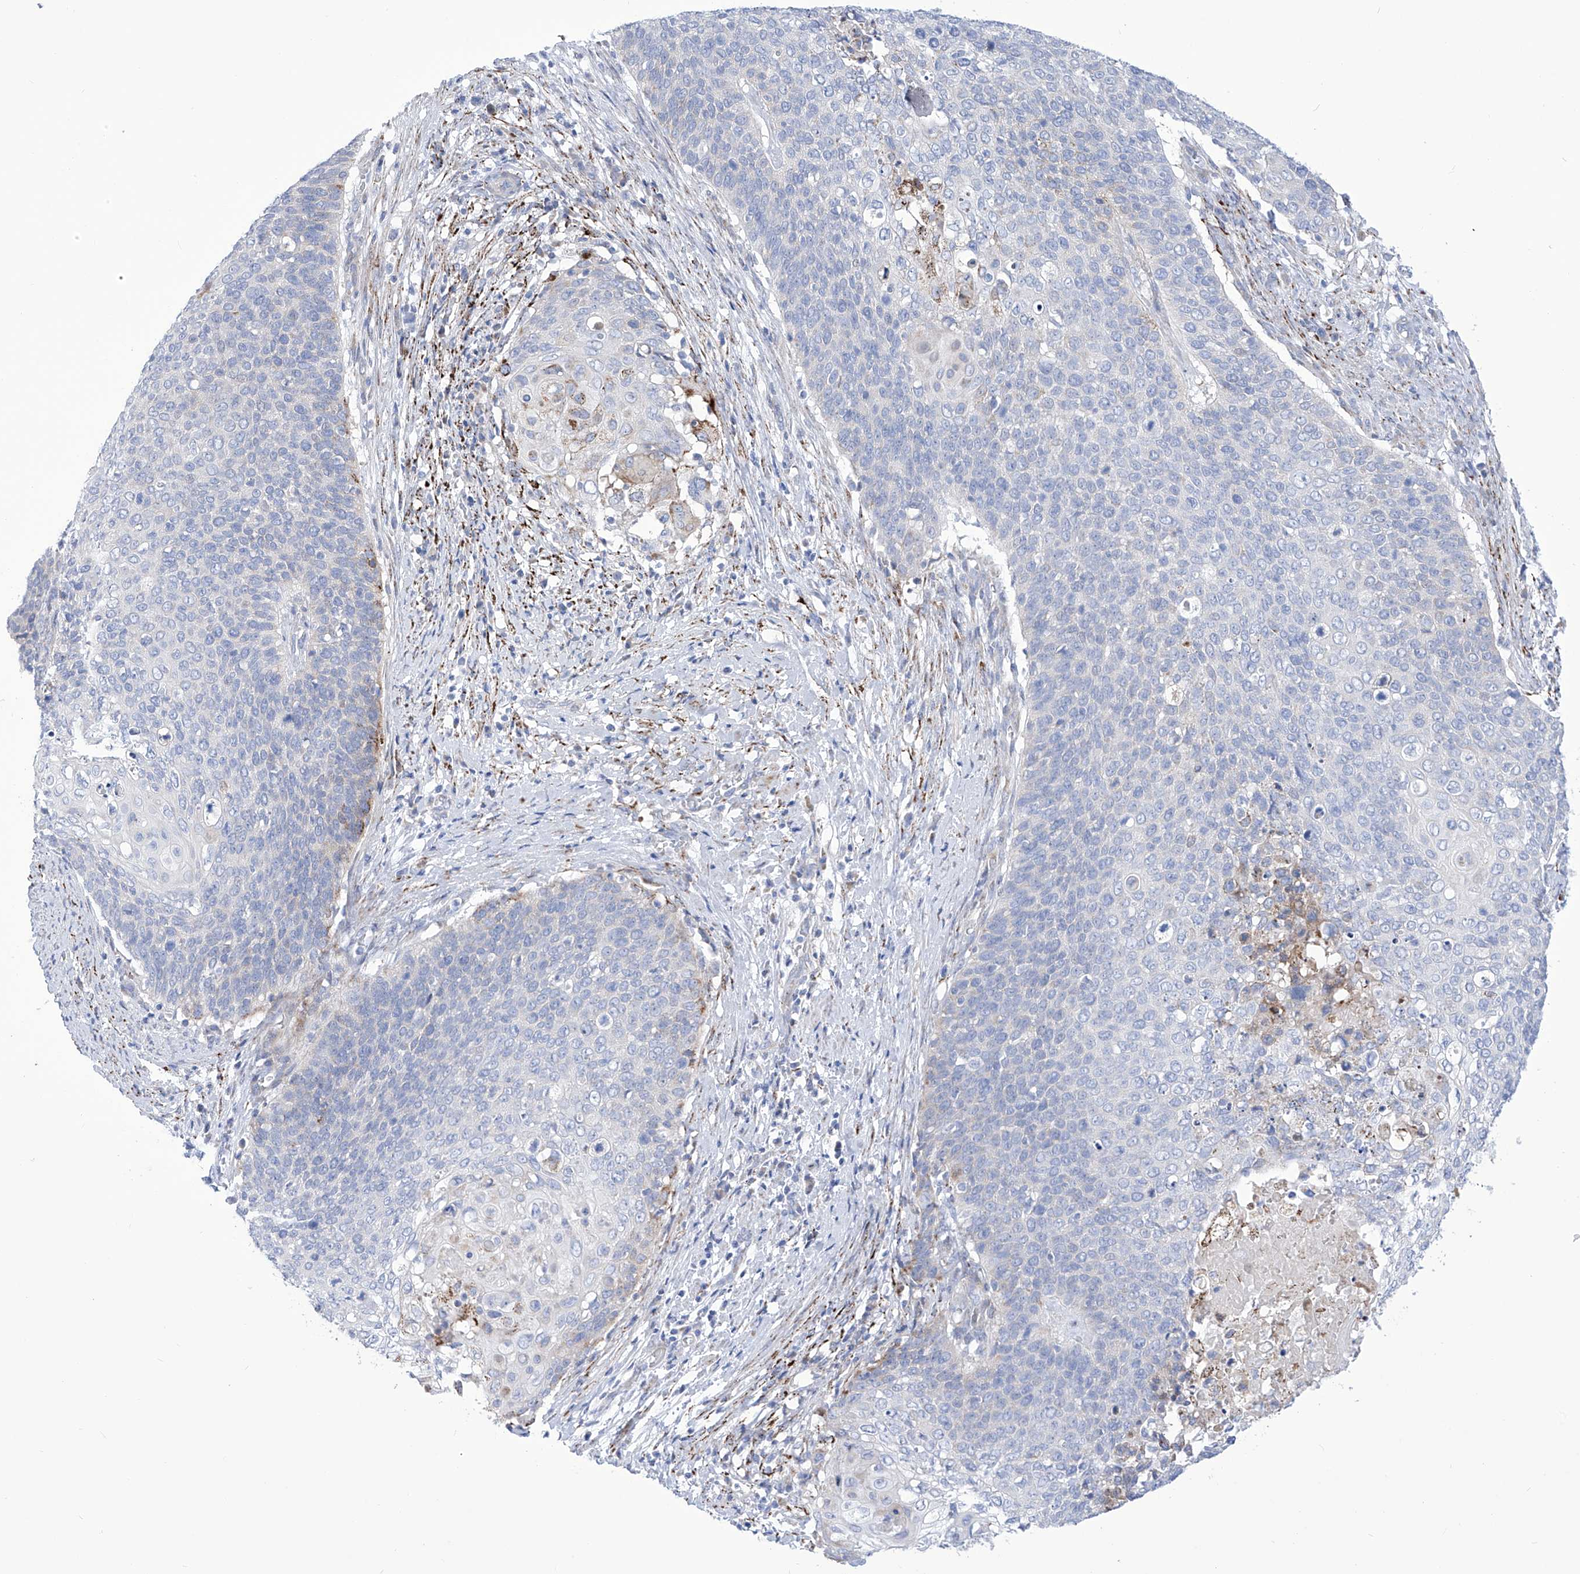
{"staining": {"intensity": "negative", "quantity": "none", "location": "none"}, "tissue": "cervical cancer", "cell_type": "Tumor cells", "image_type": "cancer", "snomed": [{"axis": "morphology", "description": "Squamous cell carcinoma, NOS"}, {"axis": "topography", "description": "Cervix"}], "caption": "Image shows no significant protein staining in tumor cells of cervical squamous cell carcinoma. (Stains: DAB (3,3'-diaminobenzidine) immunohistochemistry (IHC) with hematoxylin counter stain, Microscopy: brightfield microscopy at high magnification).", "gene": "C1orf87", "patient": {"sex": "female", "age": 39}}